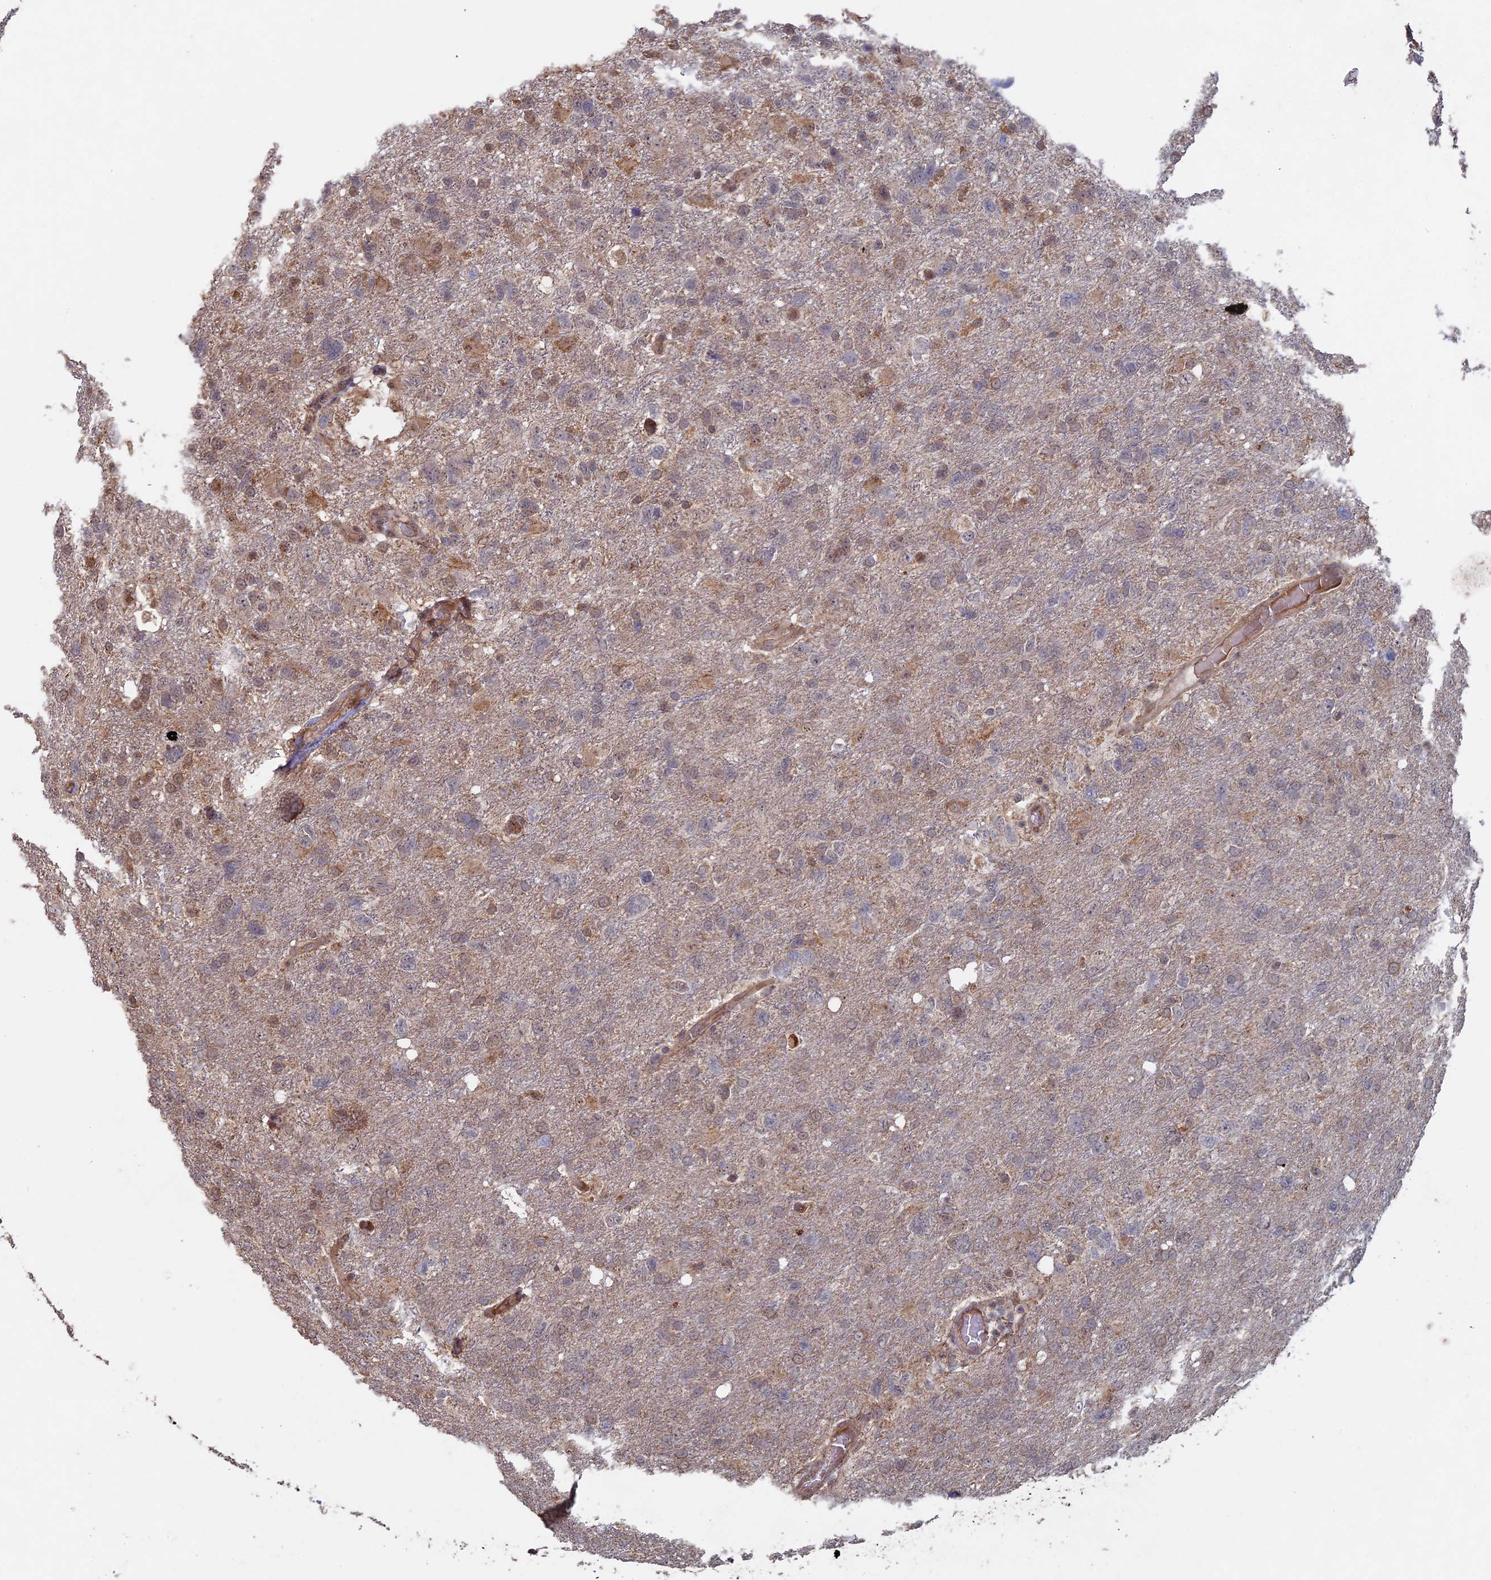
{"staining": {"intensity": "weak", "quantity": "<25%", "location": "cytoplasmic/membranous"}, "tissue": "glioma", "cell_type": "Tumor cells", "image_type": "cancer", "snomed": [{"axis": "morphology", "description": "Glioma, malignant, High grade"}, {"axis": "topography", "description": "Brain"}], "caption": "The IHC image has no significant positivity in tumor cells of malignant glioma (high-grade) tissue. The staining was performed using DAB (3,3'-diaminobenzidine) to visualize the protein expression in brown, while the nuclei were stained in blue with hematoxylin (Magnification: 20x).", "gene": "KIAA1328", "patient": {"sex": "male", "age": 61}}